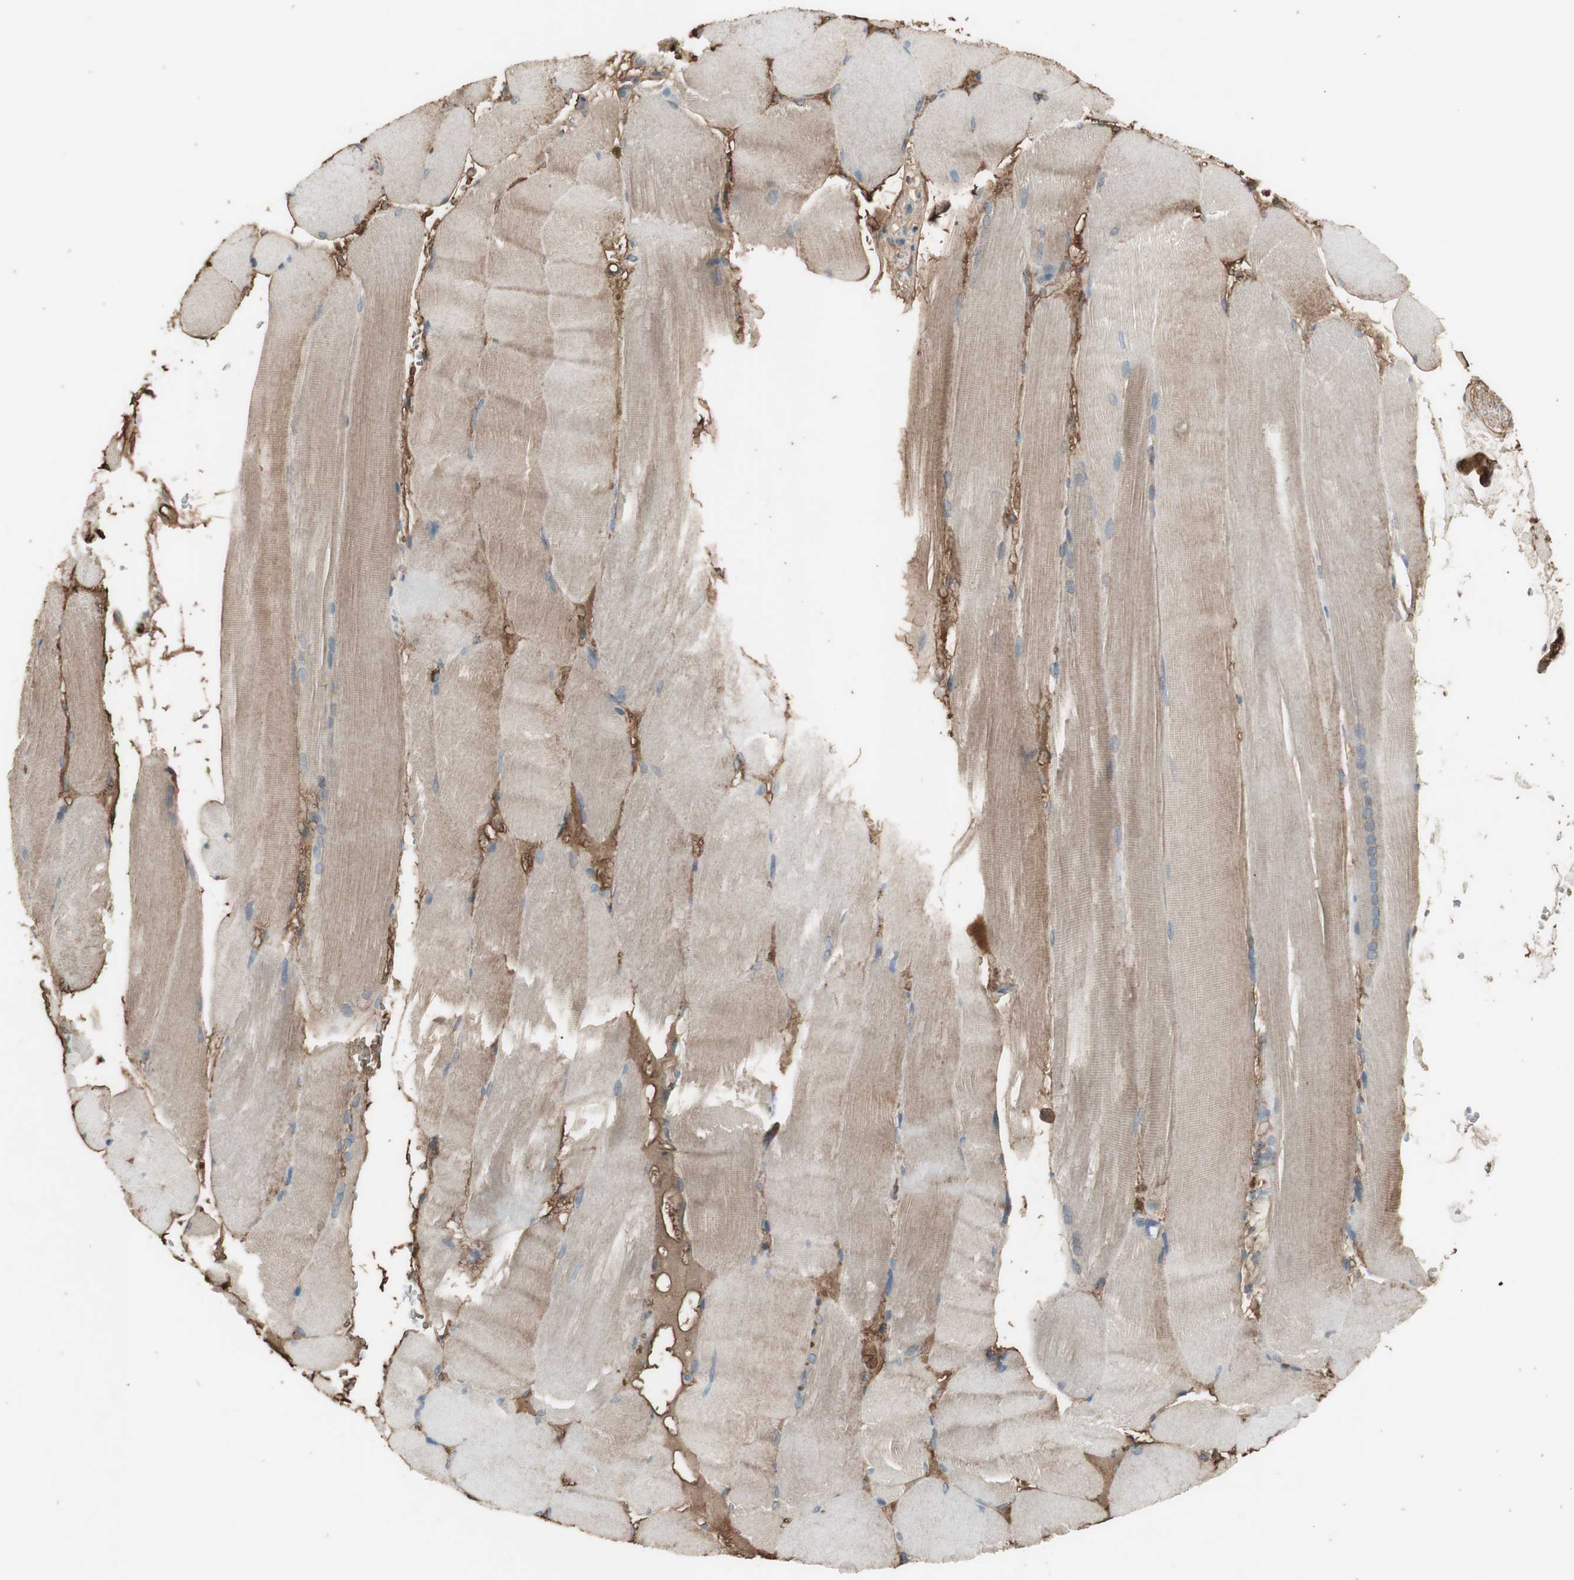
{"staining": {"intensity": "moderate", "quantity": ">75%", "location": "cytoplasmic/membranous"}, "tissue": "skeletal muscle", "cell_type": "Myocytes", "image_type": "normal", "snomed": [{"axis": "morphology", "description": "Normal tissue, NOS"}, {"axis": "topography", "description": "Skin"}, {"axis": "topography", "description": "Skeletal muscle"}], "caption": "Benign skeletal muscle was stained to show a protein in brown. There is medium levels of moderate cytoplasmic/membranous staining in about >75% of myocytes.", "gene": "MMP14", "patient": {"sex": "male", "age": 83}}